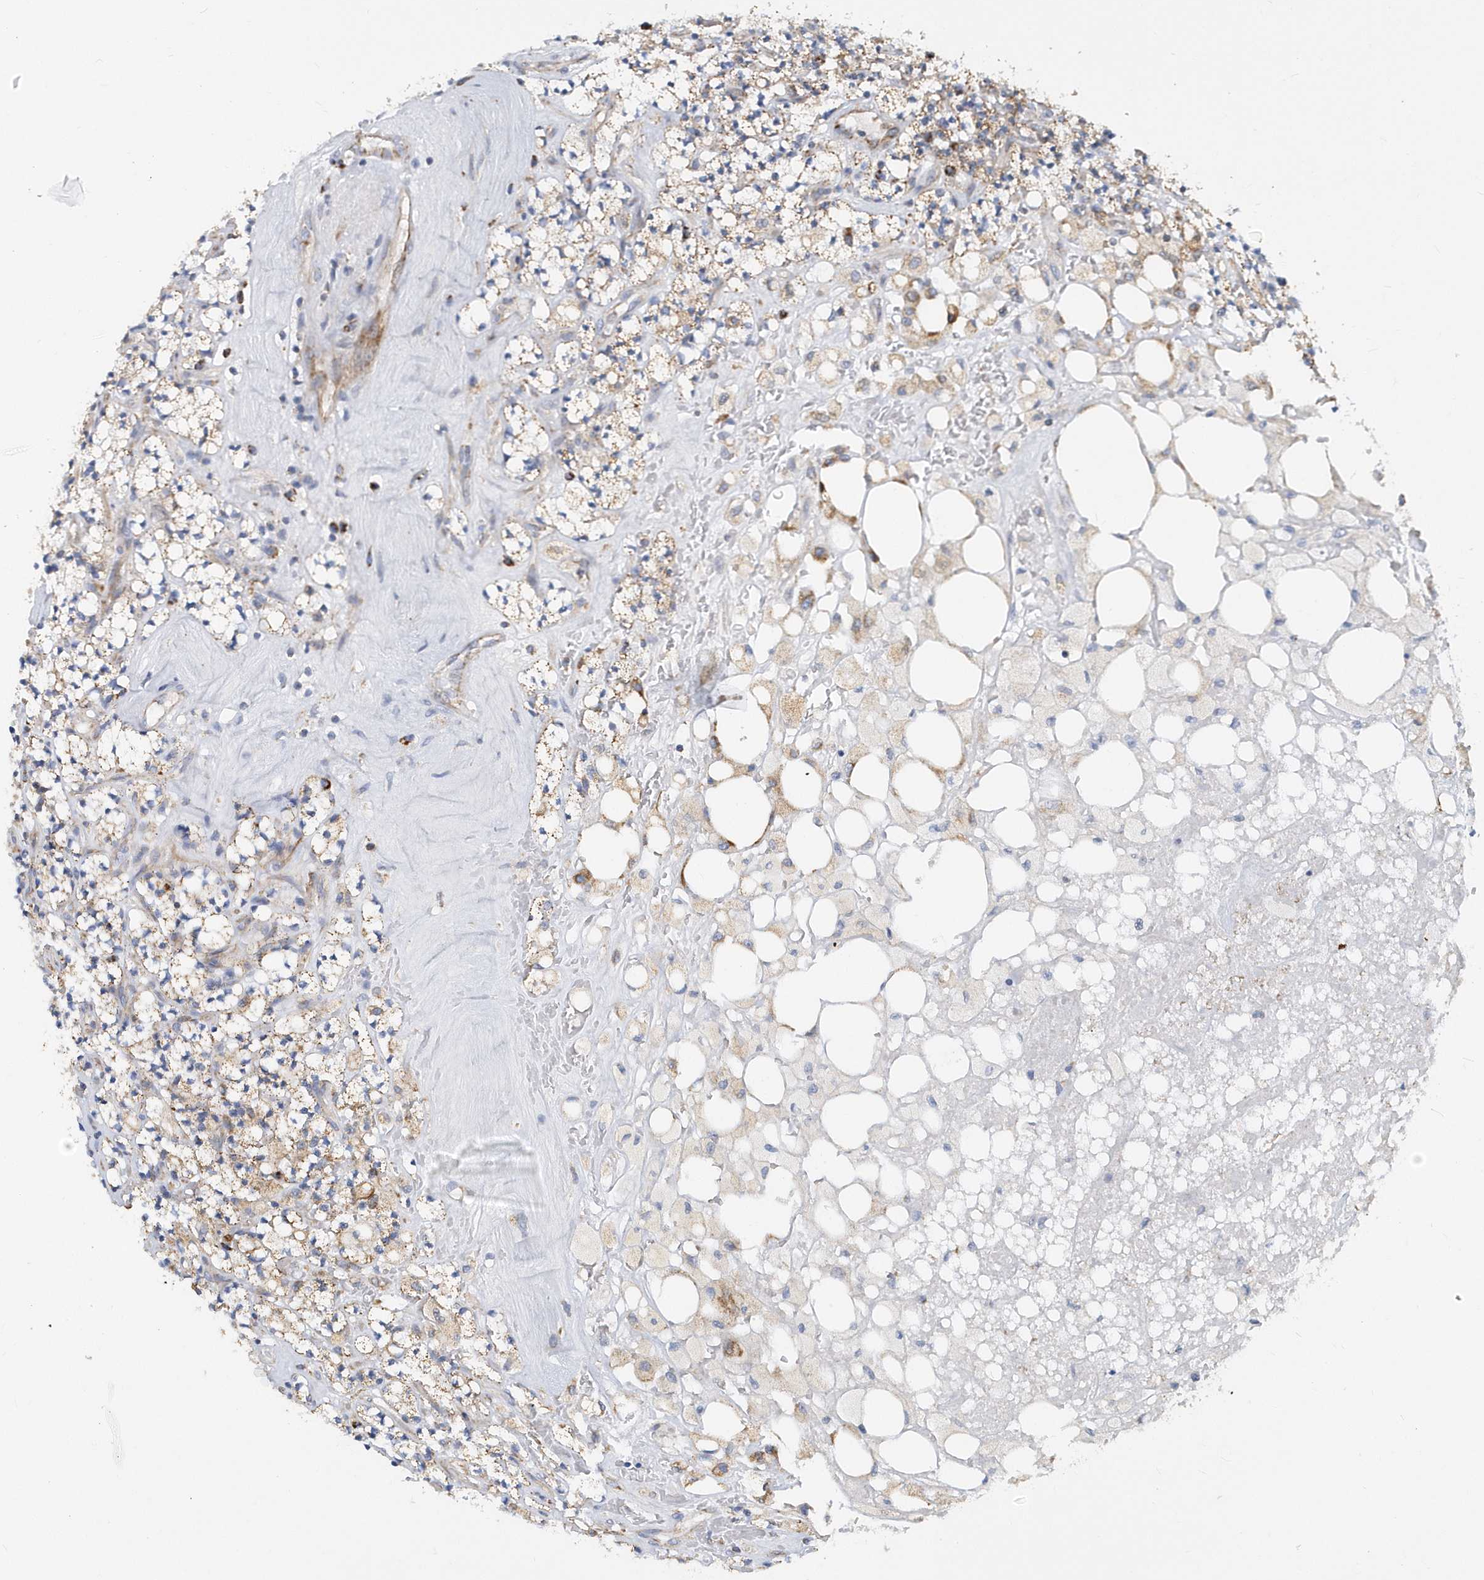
{"staining": {"intensity": "moderate", "quantity": "25%-75%", "location": "cytoplasmic/membranous"}, "tissue": "renal cancer", "cell_type": "Tumor cells", "image_type": "cancer", "snomed": [{"axis": "morphology", "description": "Adenocarcinoma, NOS"}, {"axis": "topography", "description": "Kidney"}], "caption": "Renal cancer (adenocarcinoma) stained for a protein exhibits moderate cytoplasmic/membranous positivity in tumor cells.", "gene": "VWA5B2", "patient": {"sex": "male", "age": 77}}